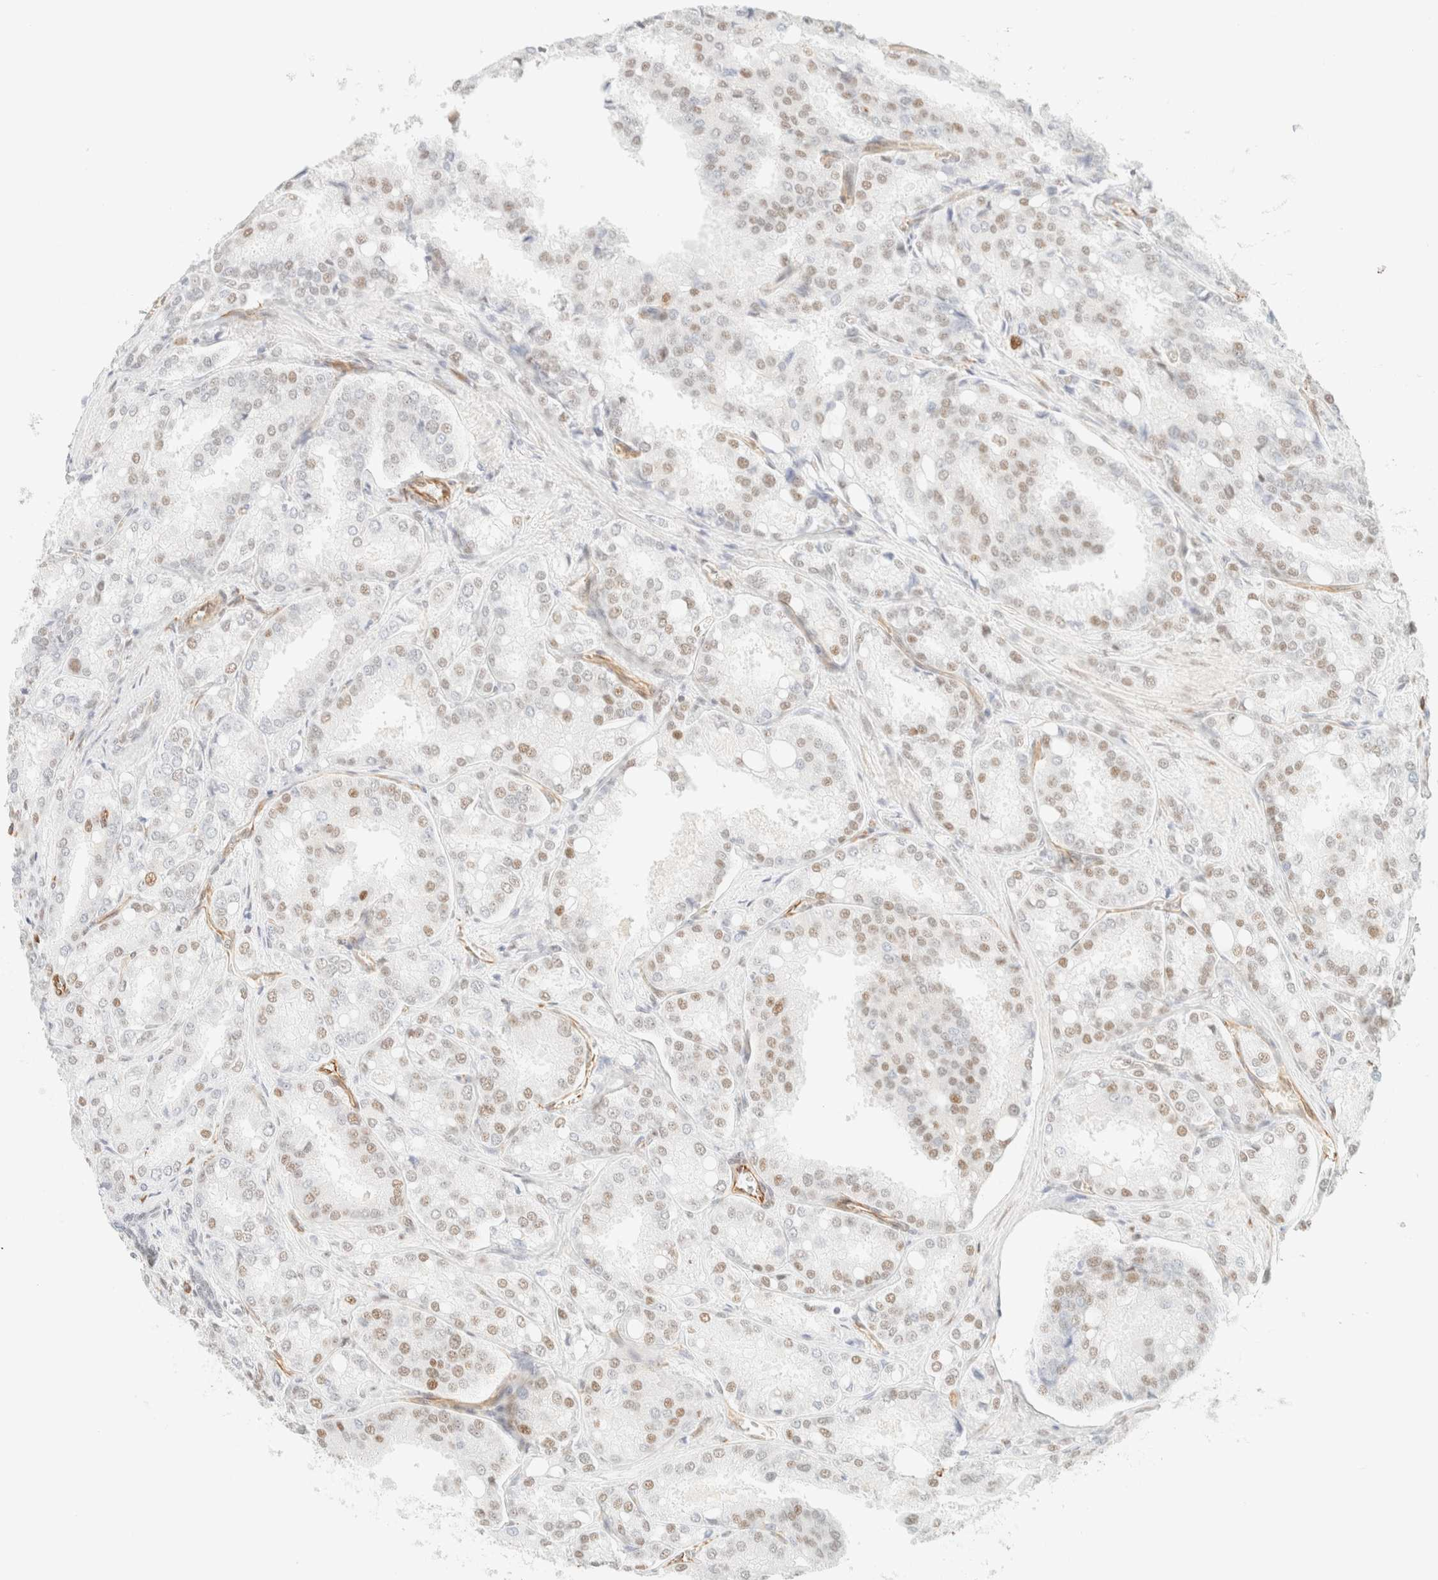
{"staining": {"intensity": "weak", "quantity": "<25%", "location": "nuclear"}, "tissue": "prostate cancer", "cell_type": "Tumor cells", "image_type": "cancer", "snomed": [{"axis": "morphology", "description": "Adenocarcinoma, High grade"}, {"axis": "topography", "description": "Prostate"}], "caption": "IHC of high-grade adenocarcinoma (prostate) shows no staining in tumor cells.", "gene": "ZSCAN18", "patient": {"sex": "male", "age": 50}}